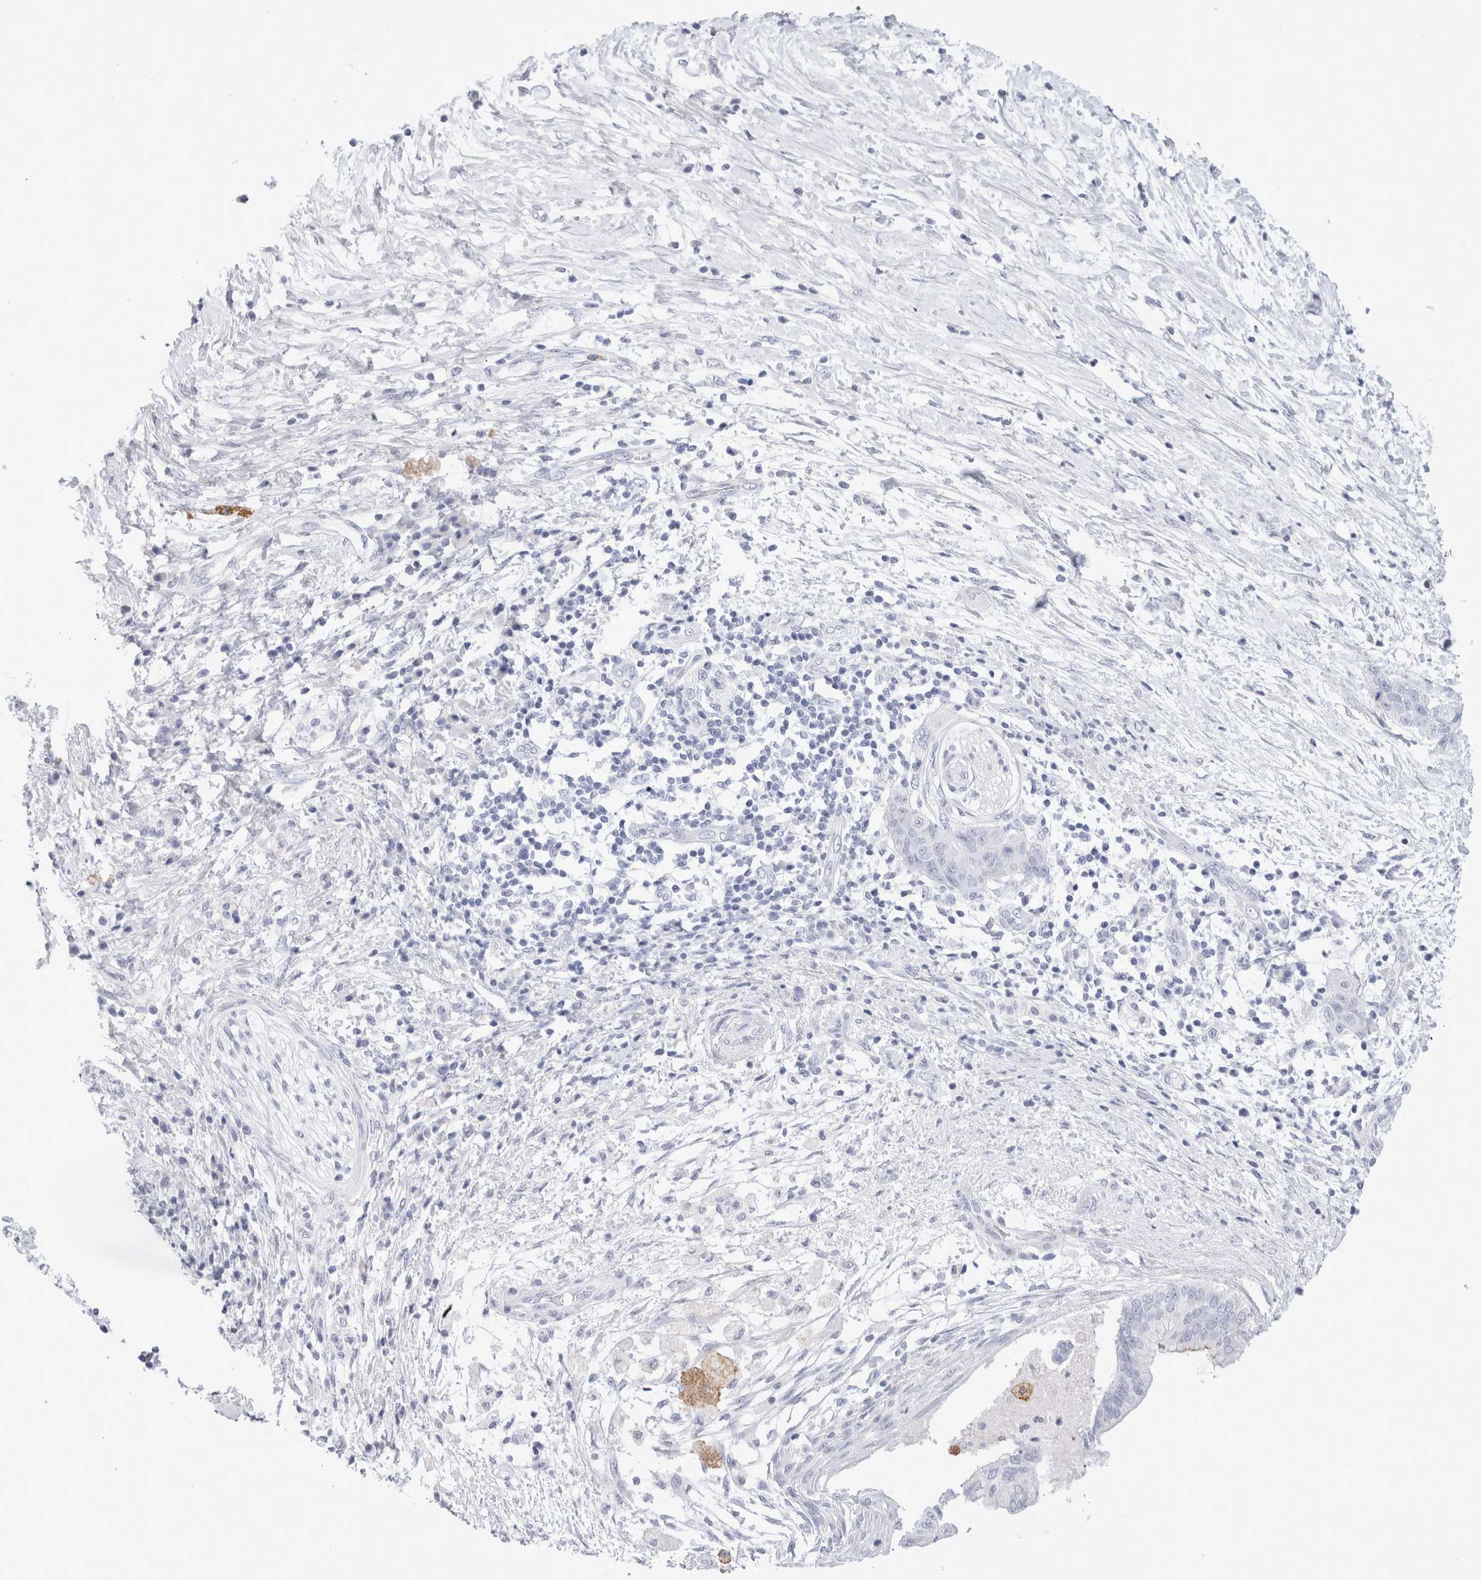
{"staining": {"intensity": "negative", "quantity": "none", "location": "none"}, "tissue": "pancreatic cancer", "cell_type": "Tumor cells", "image_type": "cancer", "snomed": [{"axis": "morphology", "description": "Adenocarcinoma, NOS"}, {"axis": "topography", "description": "Pancreas"}], "caption": "Tumor cells show no significant positivity in pancreatic adenocarcinoma.", "gene": "MUC15", "patient": {"sex": "female", "age": 78}}